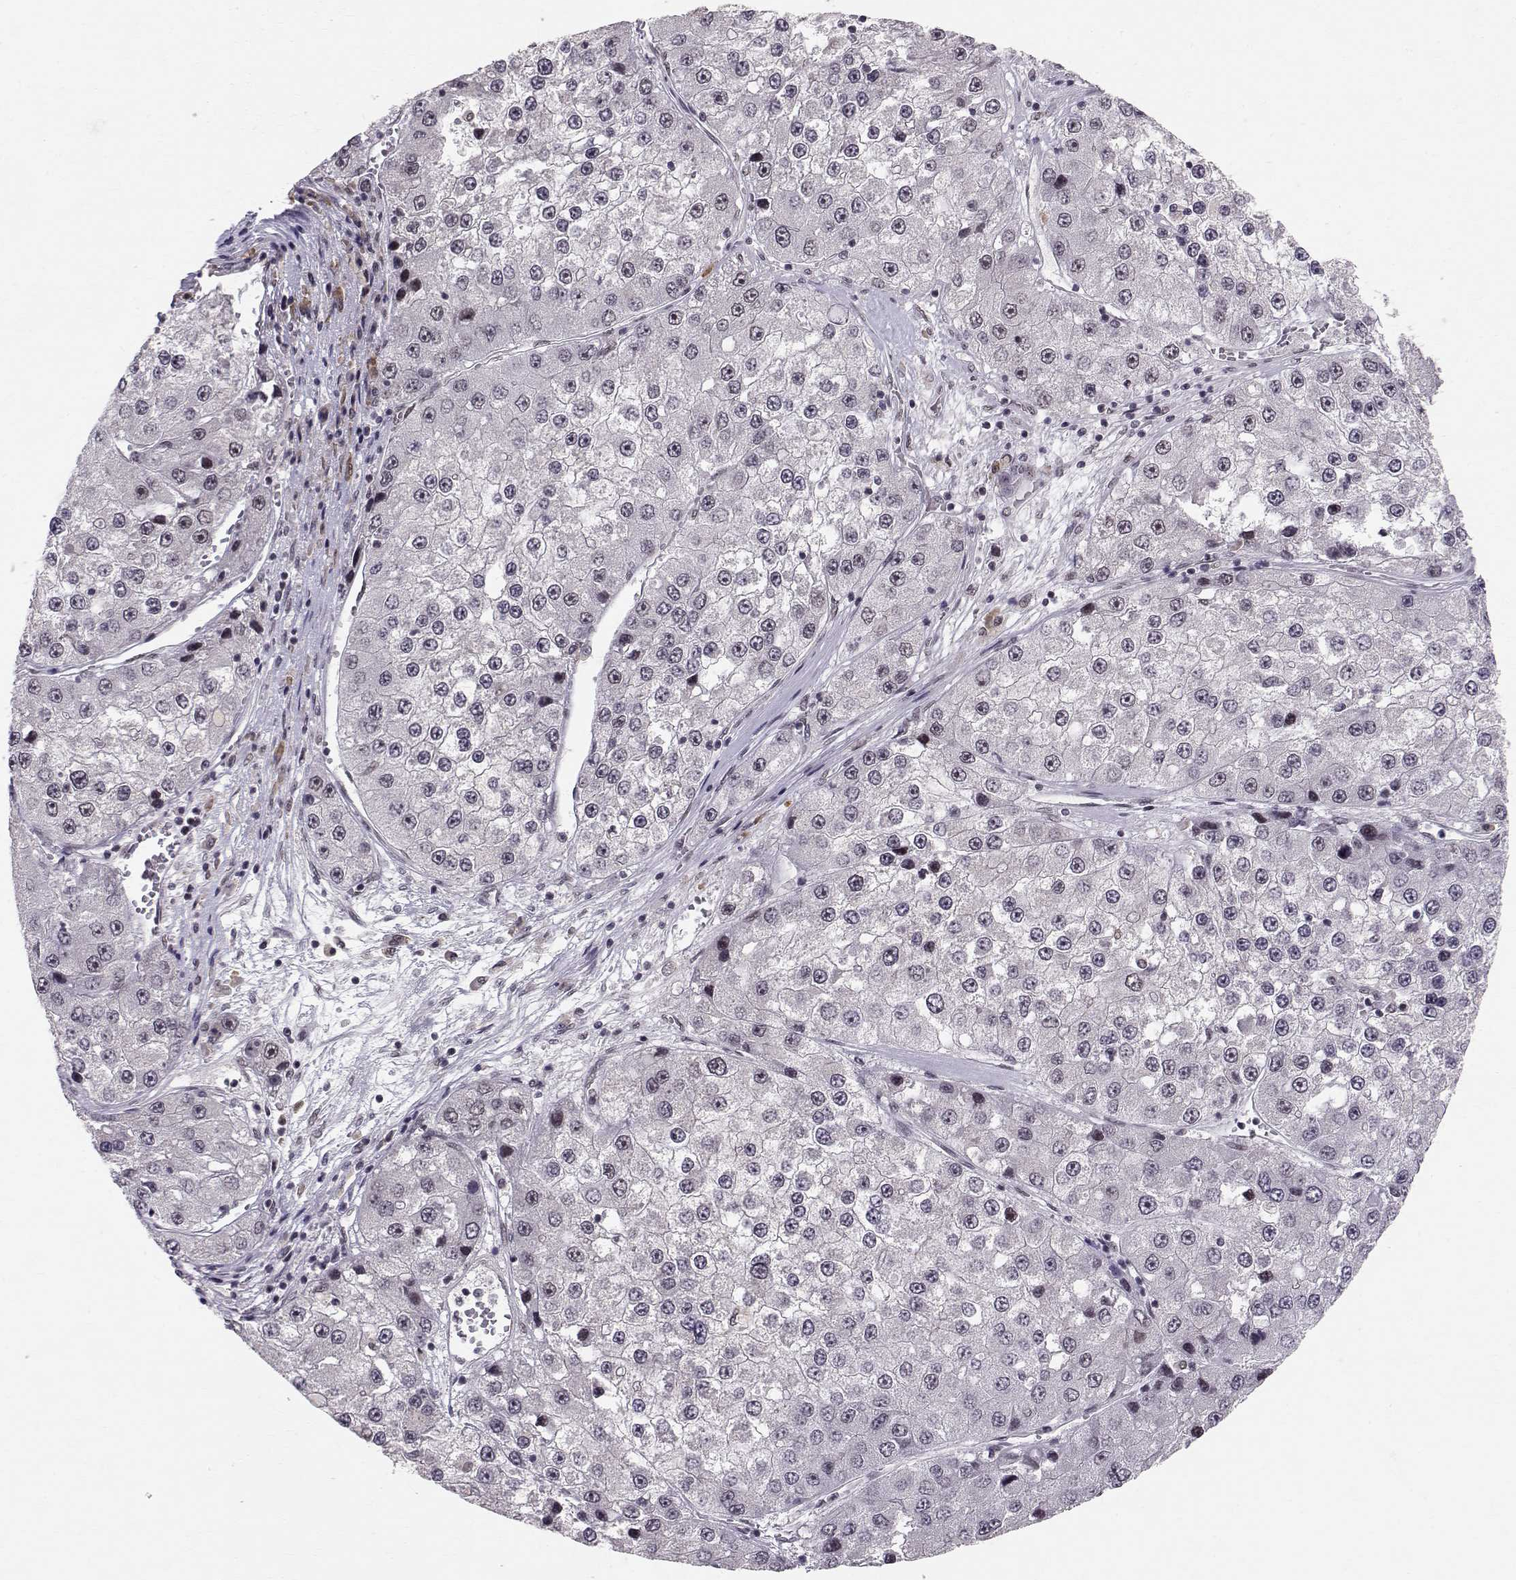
{"staining": {"intensity": "negative", "quantity": "none", "location": "none"}, "tissue": "liver cancer", "cell_type": "Tumor cells", "image_type": "cancer", "snomed": [{"axis": "morphology", "description": "Carcinoma, Hepatocellular, NOS"}, {"axis": "topography", "description": "Liver"}], "caption": "High magnification brightfield microscopy of liver hepatocellular carcinoma stained with DAB (brown) and counterstained with hematoxylin (blue): tumor cells show no significant expression. (Stains: DAB immunohistochemistry with hematoxylin counter stain, Microscopy: brightfield microscopy at high magnification).", "gene": "RPP38", "patient": {"sex": "female", "age": 73}}